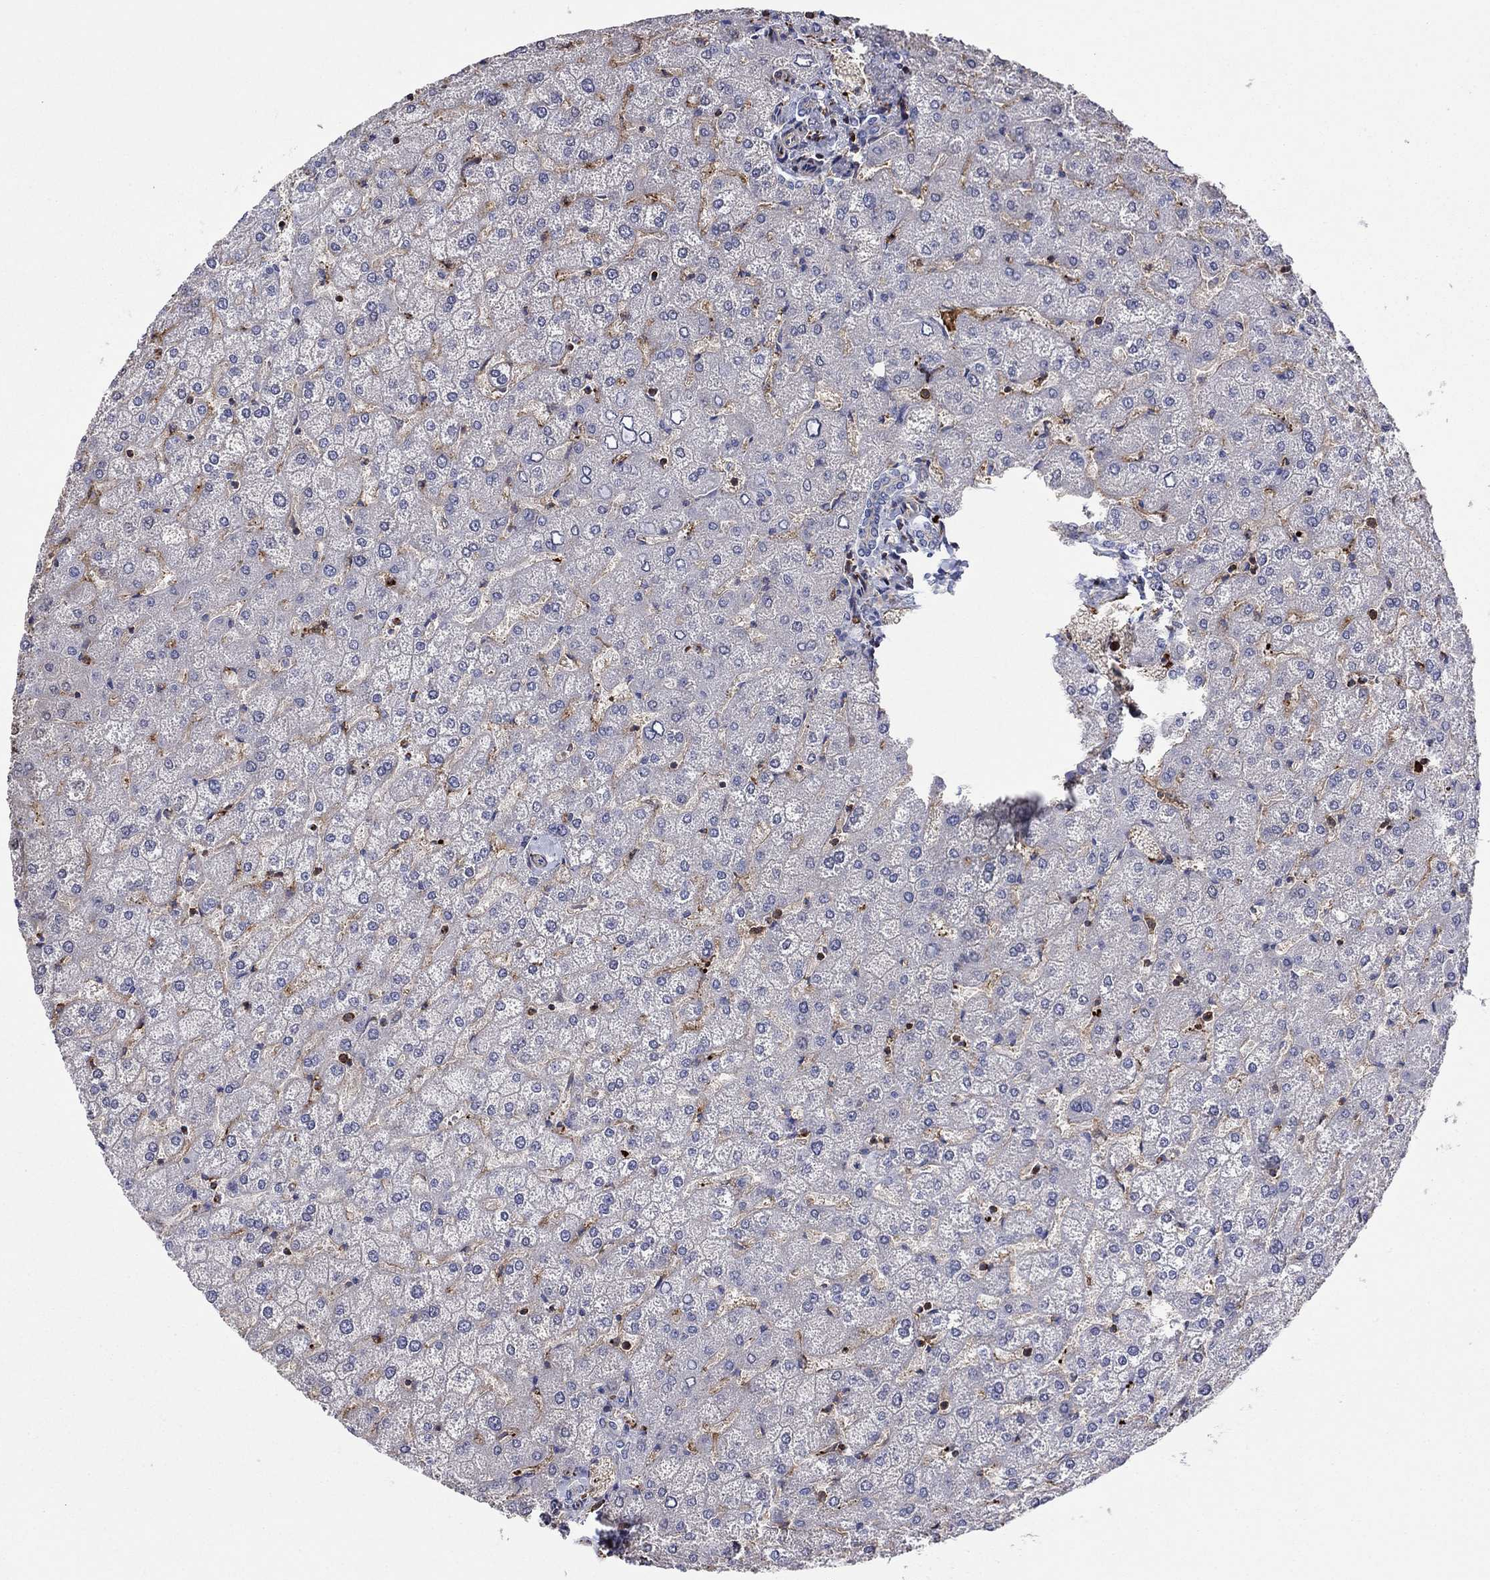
{"staining": {"intensity": "negative", "quantity": "none", "location": "none"}, "tissue": "liver", "cell_type": "Cholangiocytes", "image_type": "normal", "snomed": [{"axis": "morphology", "description": "Normal tissue, NOS"}, {"axis": "topography", "description": "Liver"}], "caption": "This is an immunohistochemistry (IHC) histopathology image of unremarkable liver. There is no positivity in cholangiocytes.", "gene": "PAG1", "patient": {"sex": "female", "age": 32}}